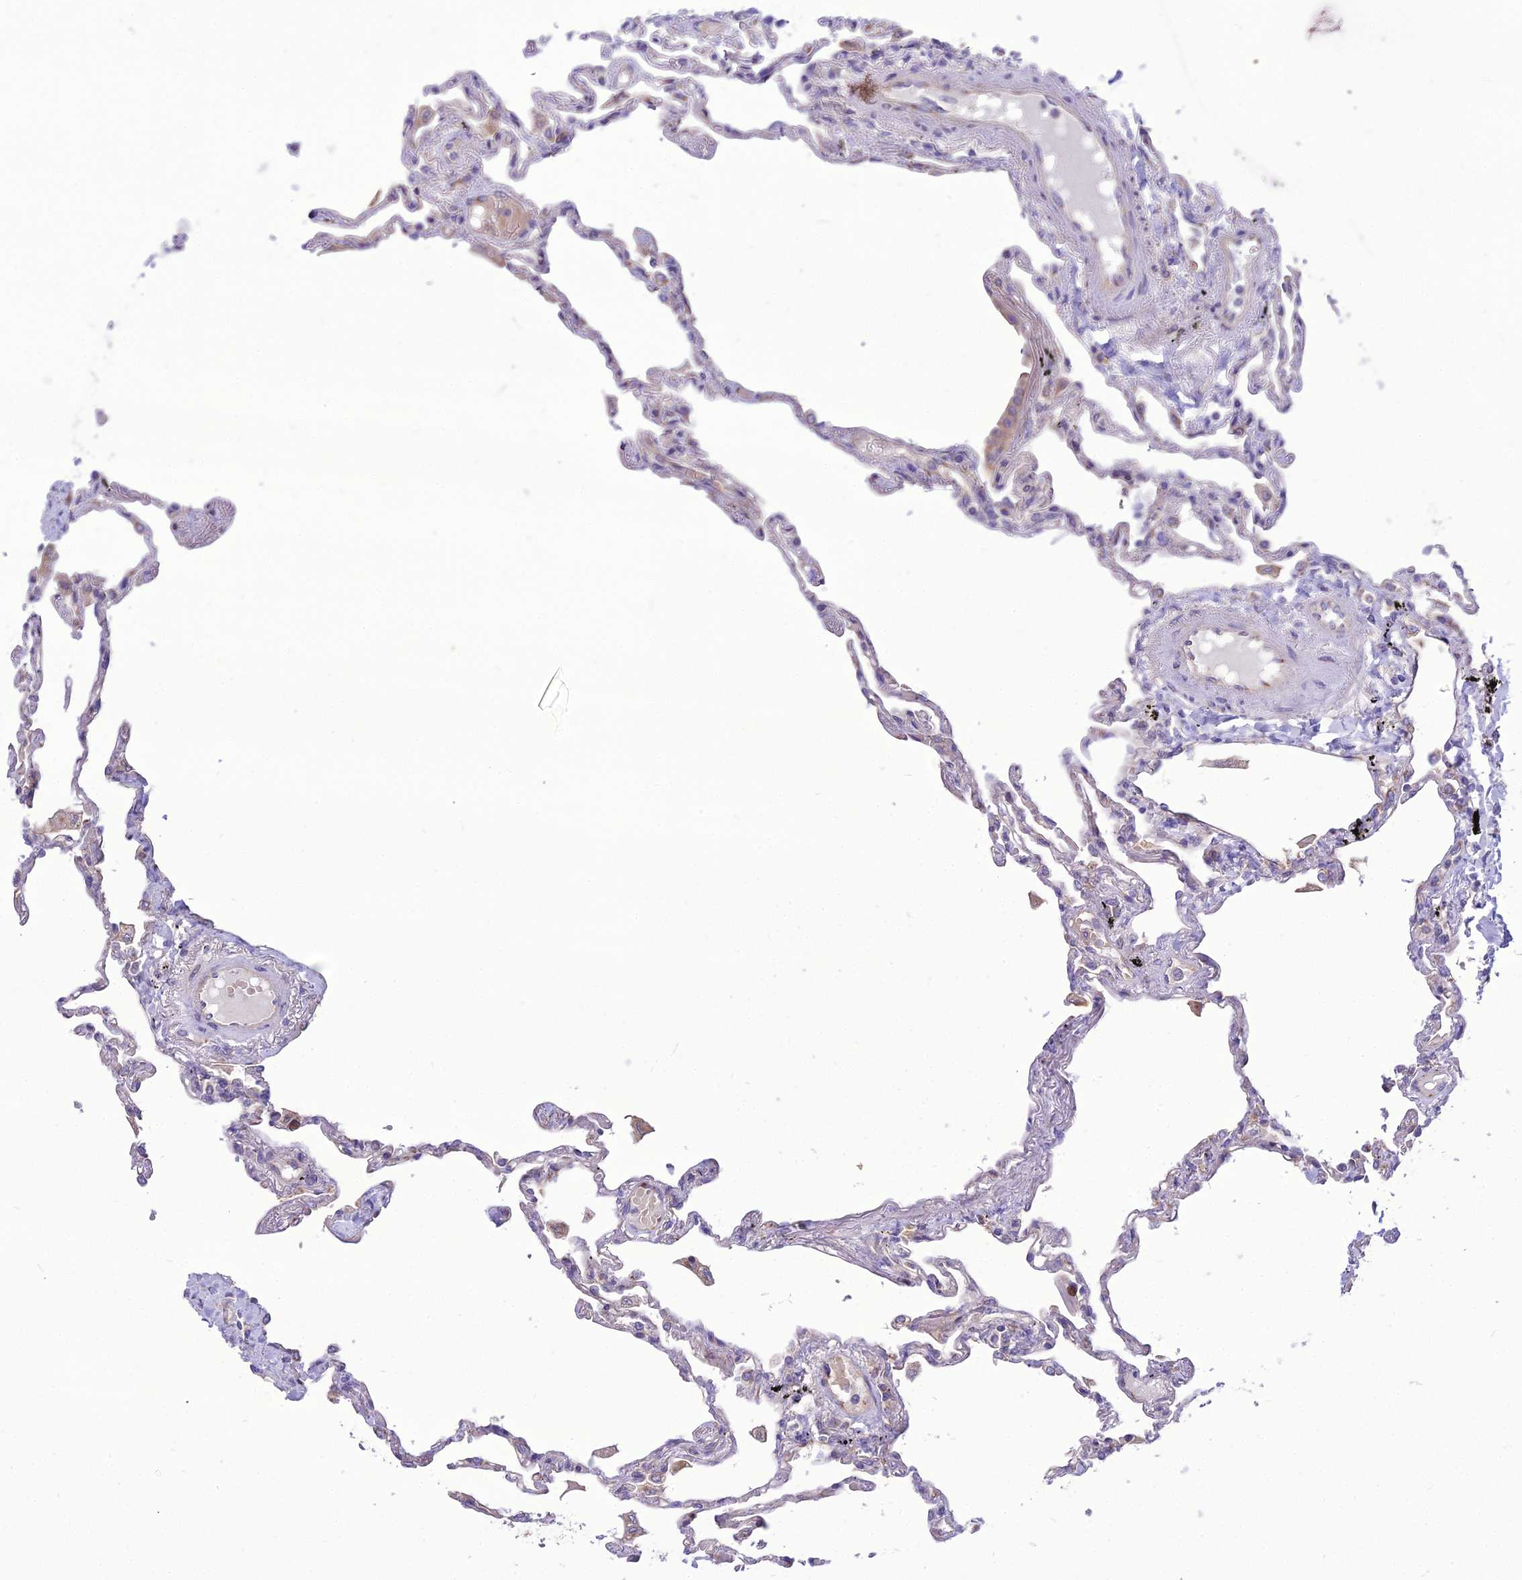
{"staining": {"intensity": "moderate", "quantity": "<25%", "location": "cytoplasmic/membranous"}, "tissue": "lung", "cell_type": "Alveolar cells", "image_type": "normal", "snomed": [{"axis": "morphology", "description": "Normal tissue, NOS"}, {"axis": "topography", "description": "Lung"}], "caption": "Moderate cytoplasmic/membranous staining for a protein is appreciated in about <25% of alveolar cells of normal lung using immunohistochemistry.", "gene": "SPRYD7", "patient": {"sex": "female", "age": 67}}